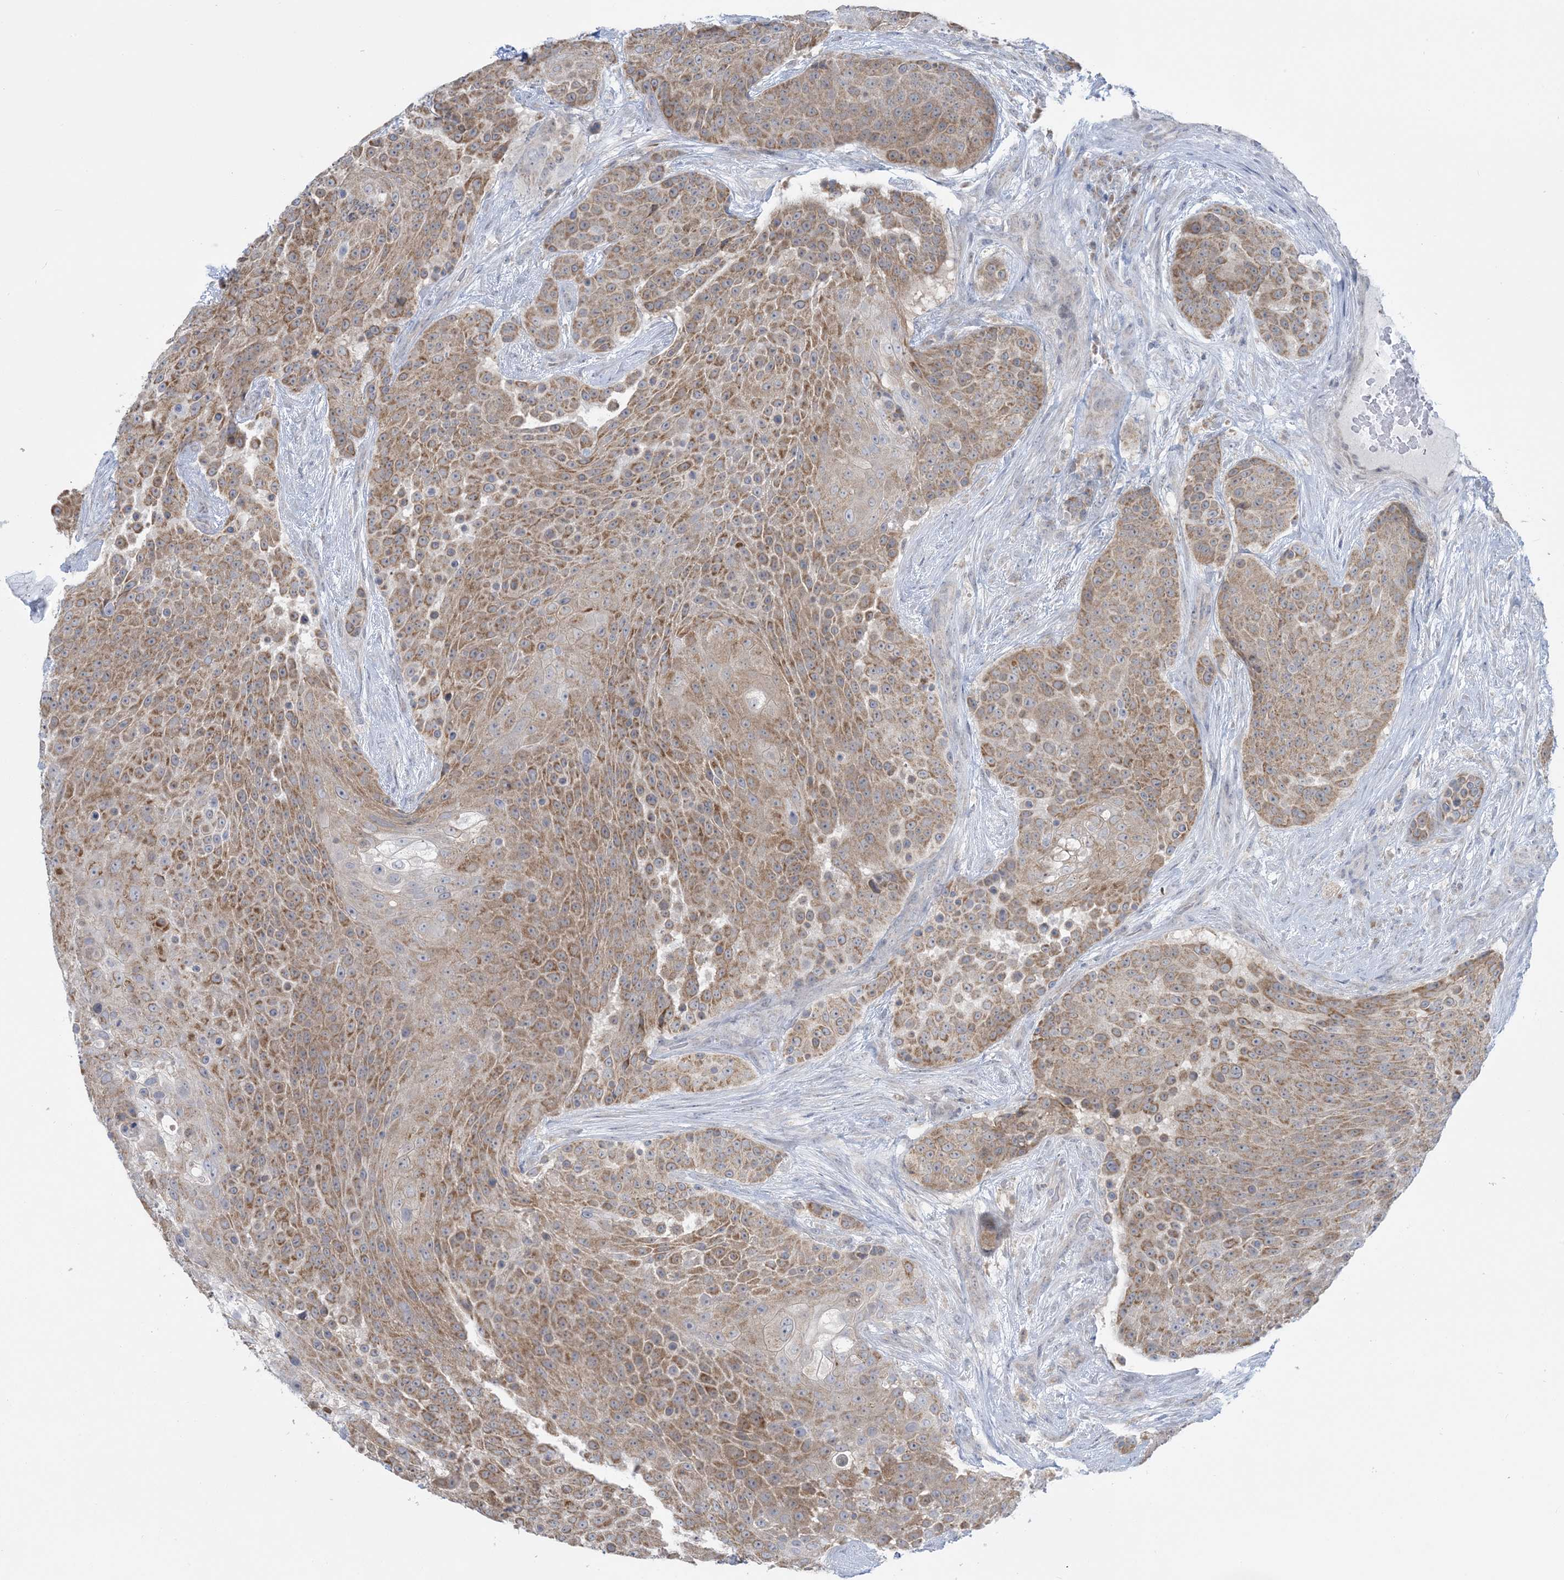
{"staining": {"intensity": "moderate", "quantity": ">75%", "location": "cytoplasmic/membranous"}, "tissue": "urothelial cancer", "cell_type": "Tumor cells", "image_type": "cancer", "snomed": [{"axis": "morphology", "description": "Urothelial carcinoma, High grade"}, {"axis": "topography", "description": "Urinary bladder"}], "caption": "Tumor cells display medium levels of moderate cytoplasmic/membranous positivity in about >75% of cells in human urothelial cancer. (DAB IHC with brightfield microscopy, high magnification).", "gene": "MRPS18A", "patient": {"sex": "female", "age": 63}}